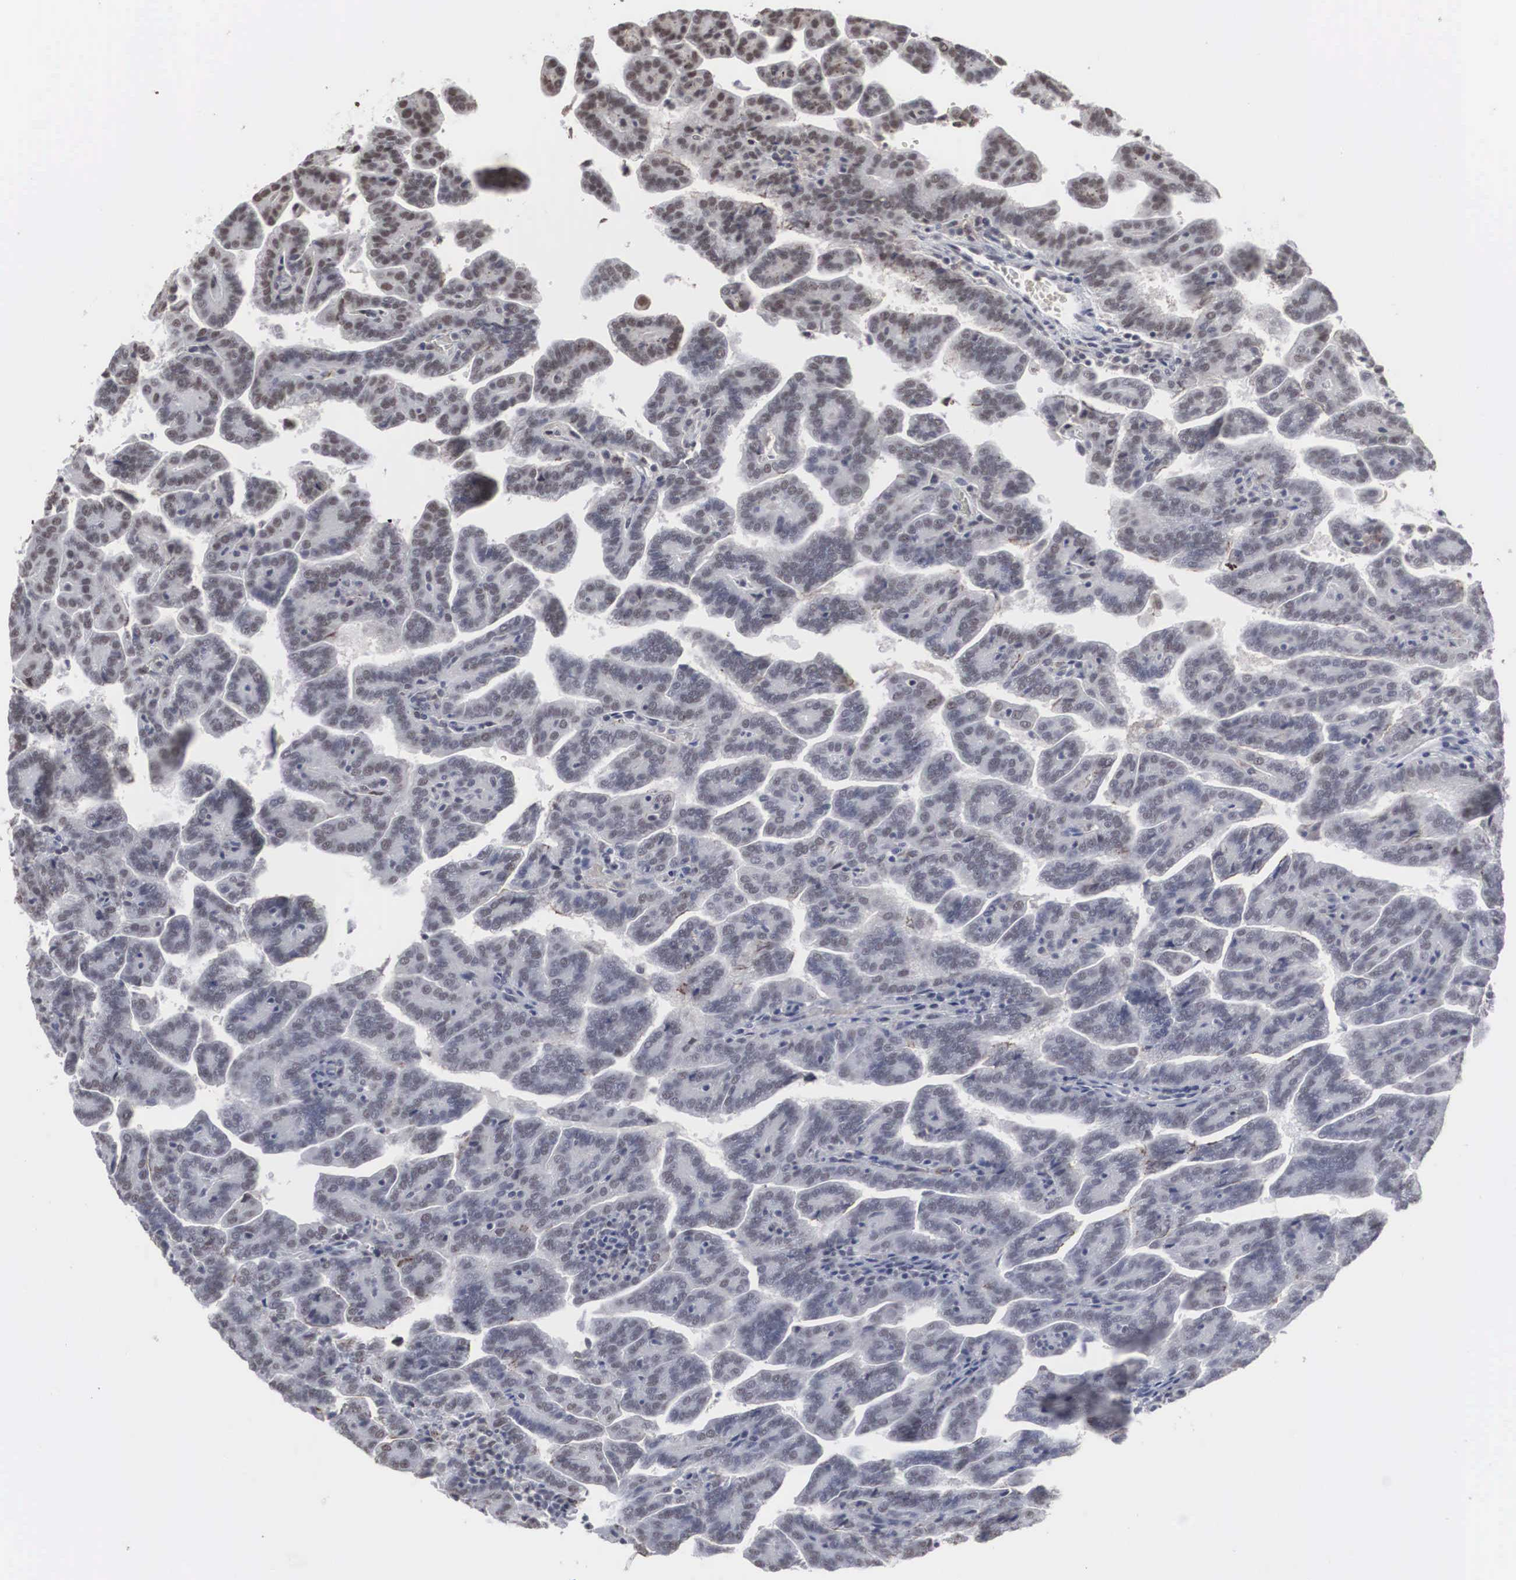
{"staining": {"intensity": "negative", "quantity": "none", "location": "none"}, "tissue": "renal cancer", "cell_type": "Tumor cells", "image_type": "cancer", "snomed": [{"axis": "morphology", "description": "Adenocarcinoma, NOS"}, {"axis": "topography", "description": "Kidney"}], "caption": "The micrograph exhibits no staining of tumor cells in renal adenocarcinoma.", "gene": "AUTS2", "patient": {"sex": "male", "age": 61}}